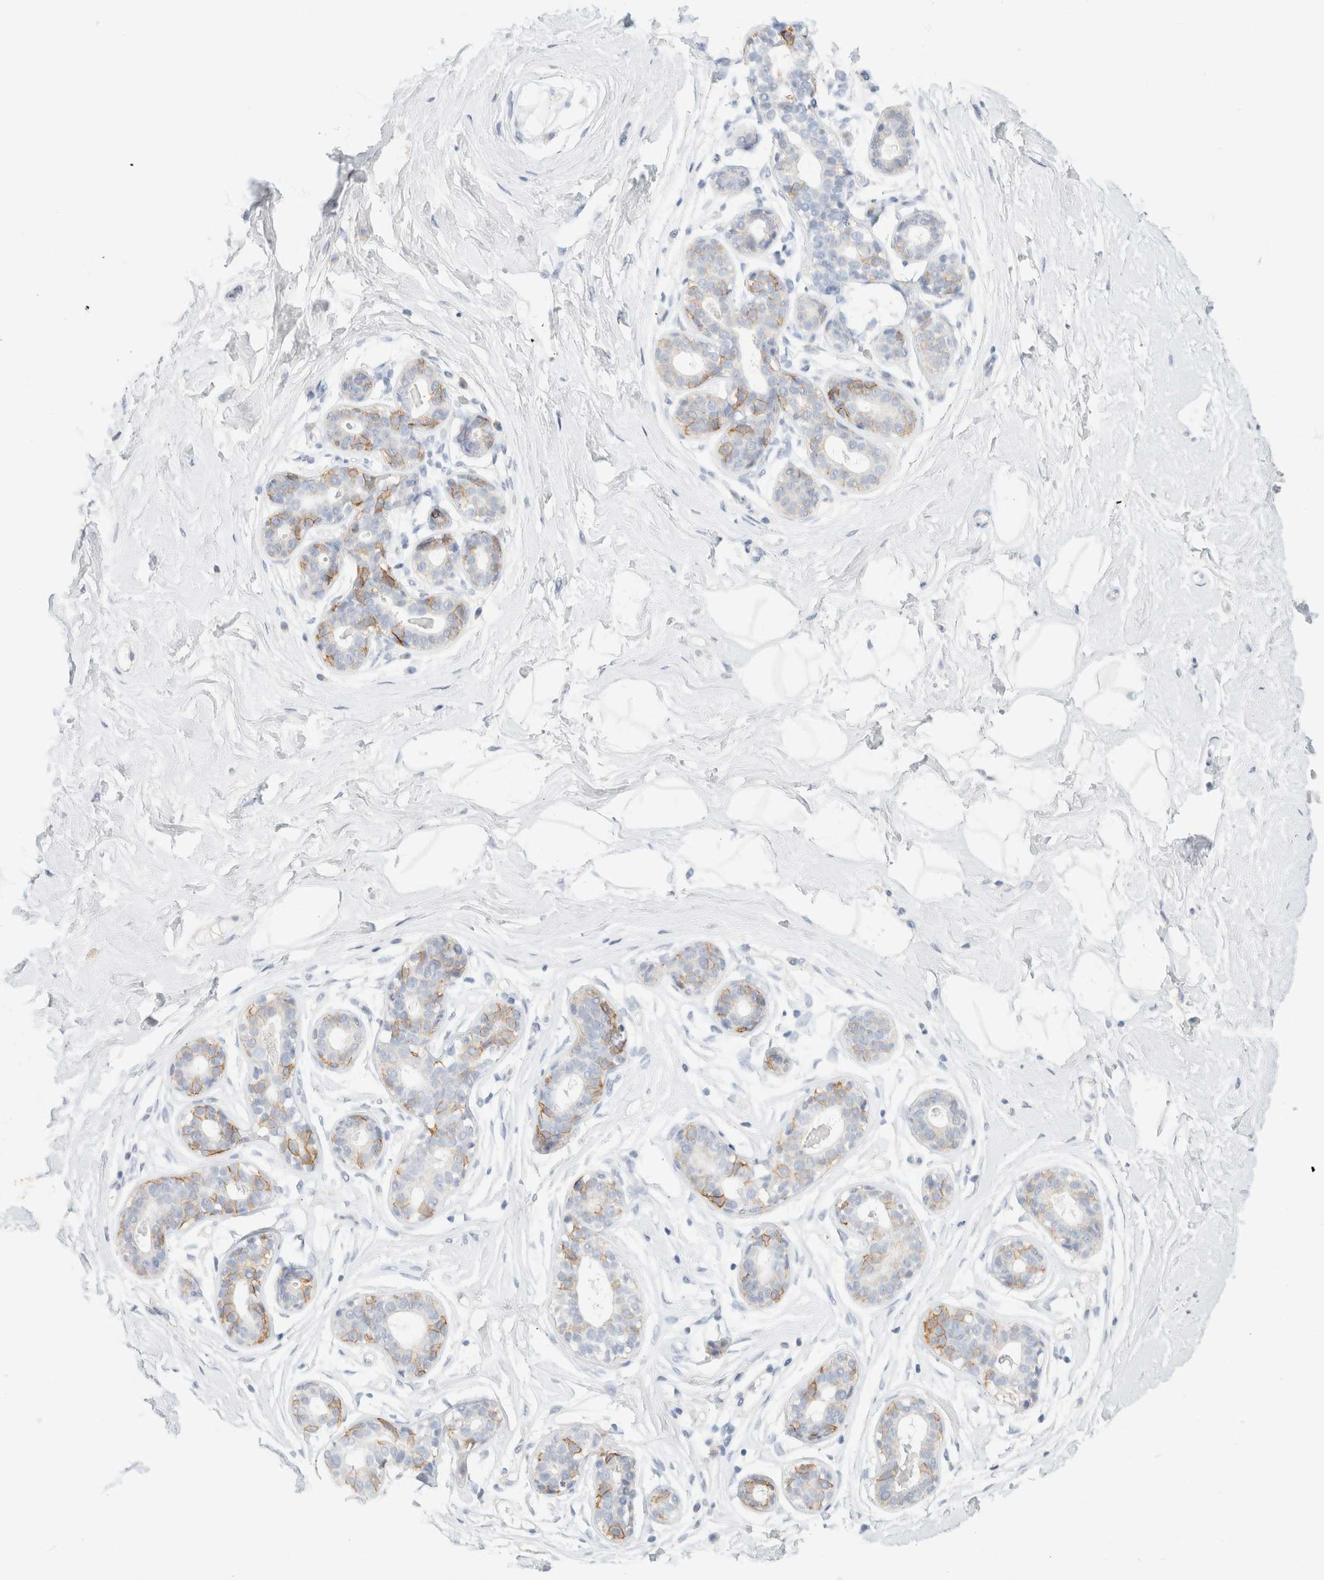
{"staining": {"intensity": "negative", "quantity": "none", "location": "none"}, "tissue": "breast", "cell_type": "Adipocytes", "image_type": "normal", "snomed": [{"axis": "morphology", "description": "Normal tissue, NOS"}, {"axis": "topography", "description": "Breast"}], "caption": "Immunohistochemical staining of normal human breast reveals no significant expression in adipocytes.", "gene": "CA12", "patient": {"sex": "female", "age": 23}}